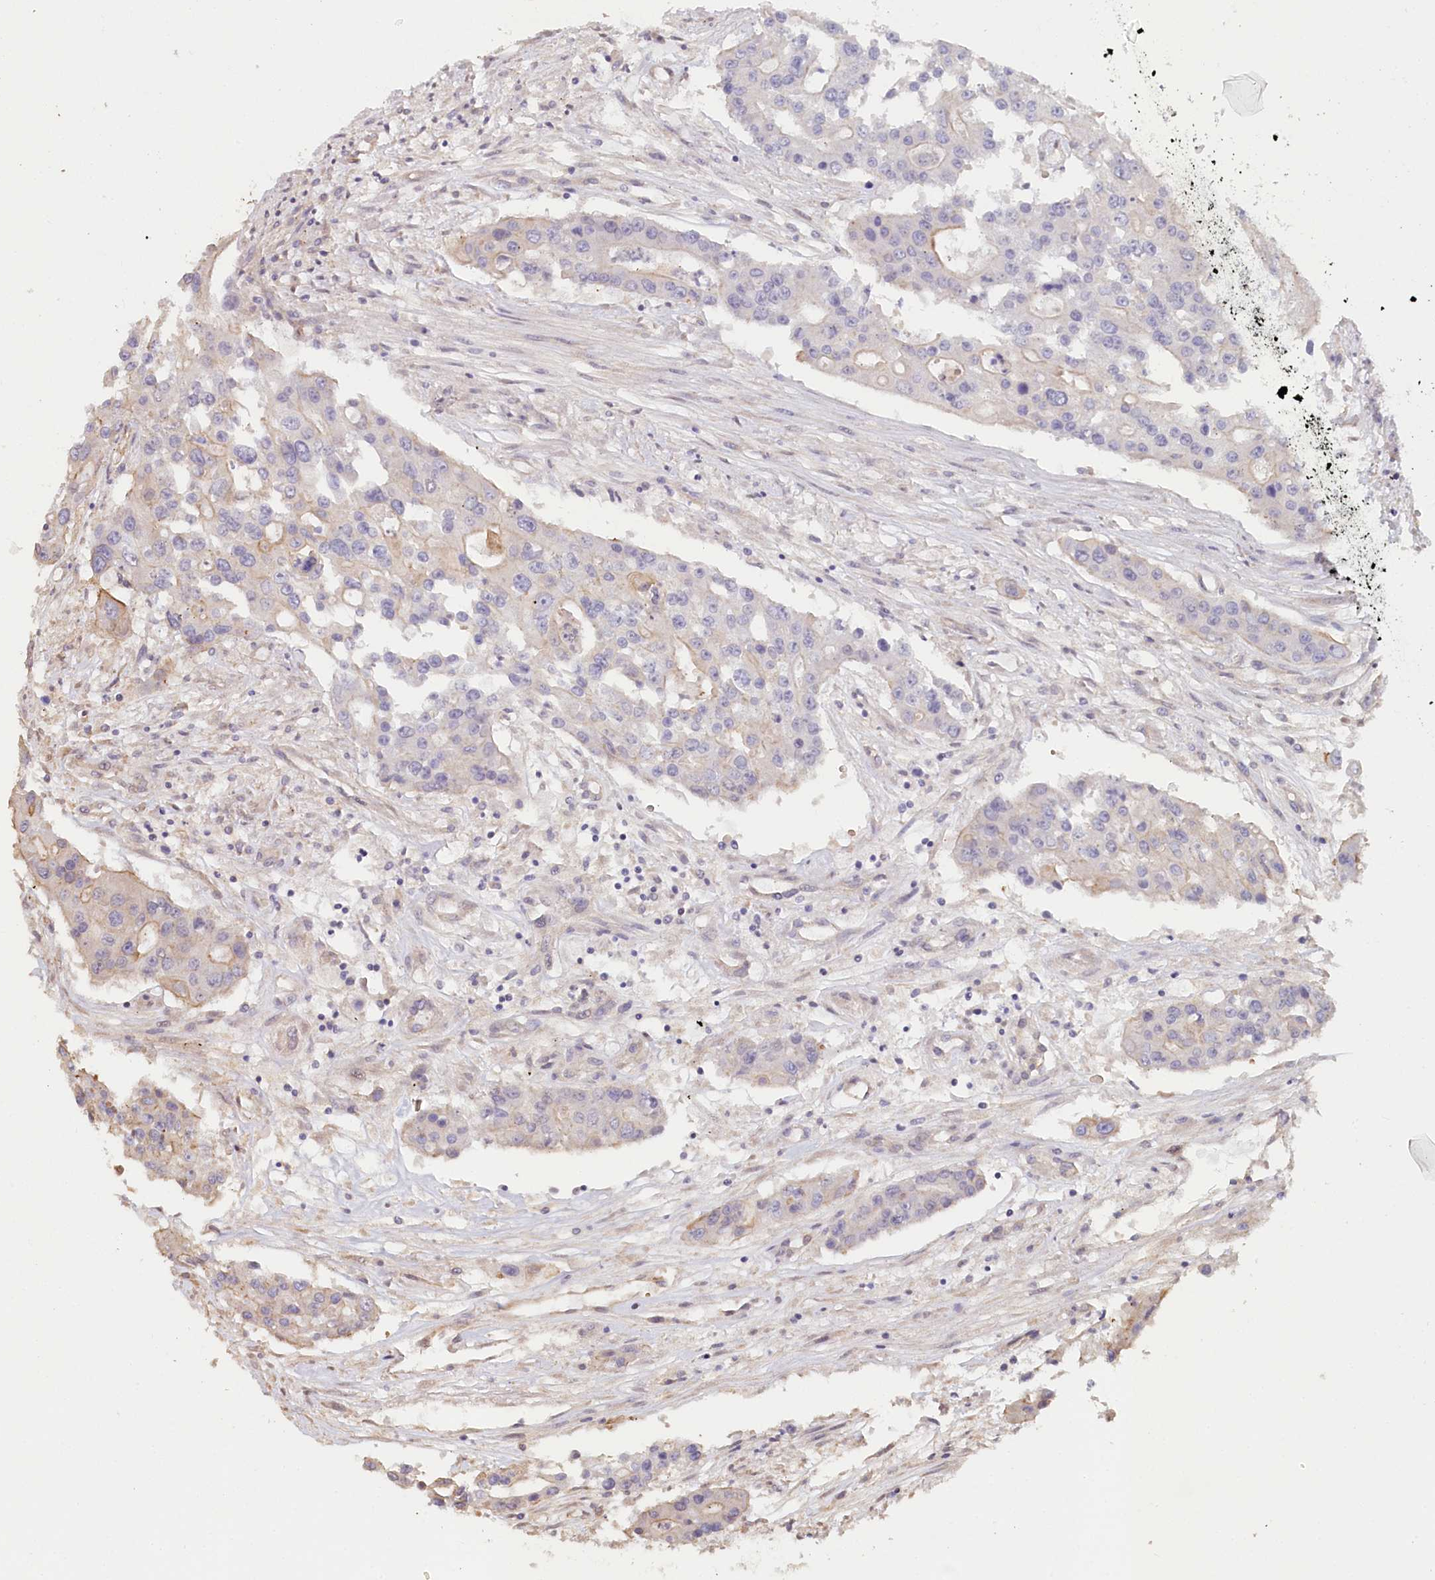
{"staining": {"intensity": "weak", "quantity": "<25%", "location": "cytoplasmic/membranous"}, "tissue": "colorectal cancer", "cell_type": "Tumor cells", "image_type": "cancer", "snomed": [{"axis": "morphology", "description": "Adenocarcinoma, NOS"}, {"axis": "topography", "description": "Colon"}], "caption": "Immunohistochemistry (IHC) histopathology image of neoplastic tissue: human colorectal cancer stained with DAB (3,3'-diaminobenzidine) shows no significant protein expression in tumor cells.", "gene": "TCHP", "patient": {"sex": "male", "age": 77}}